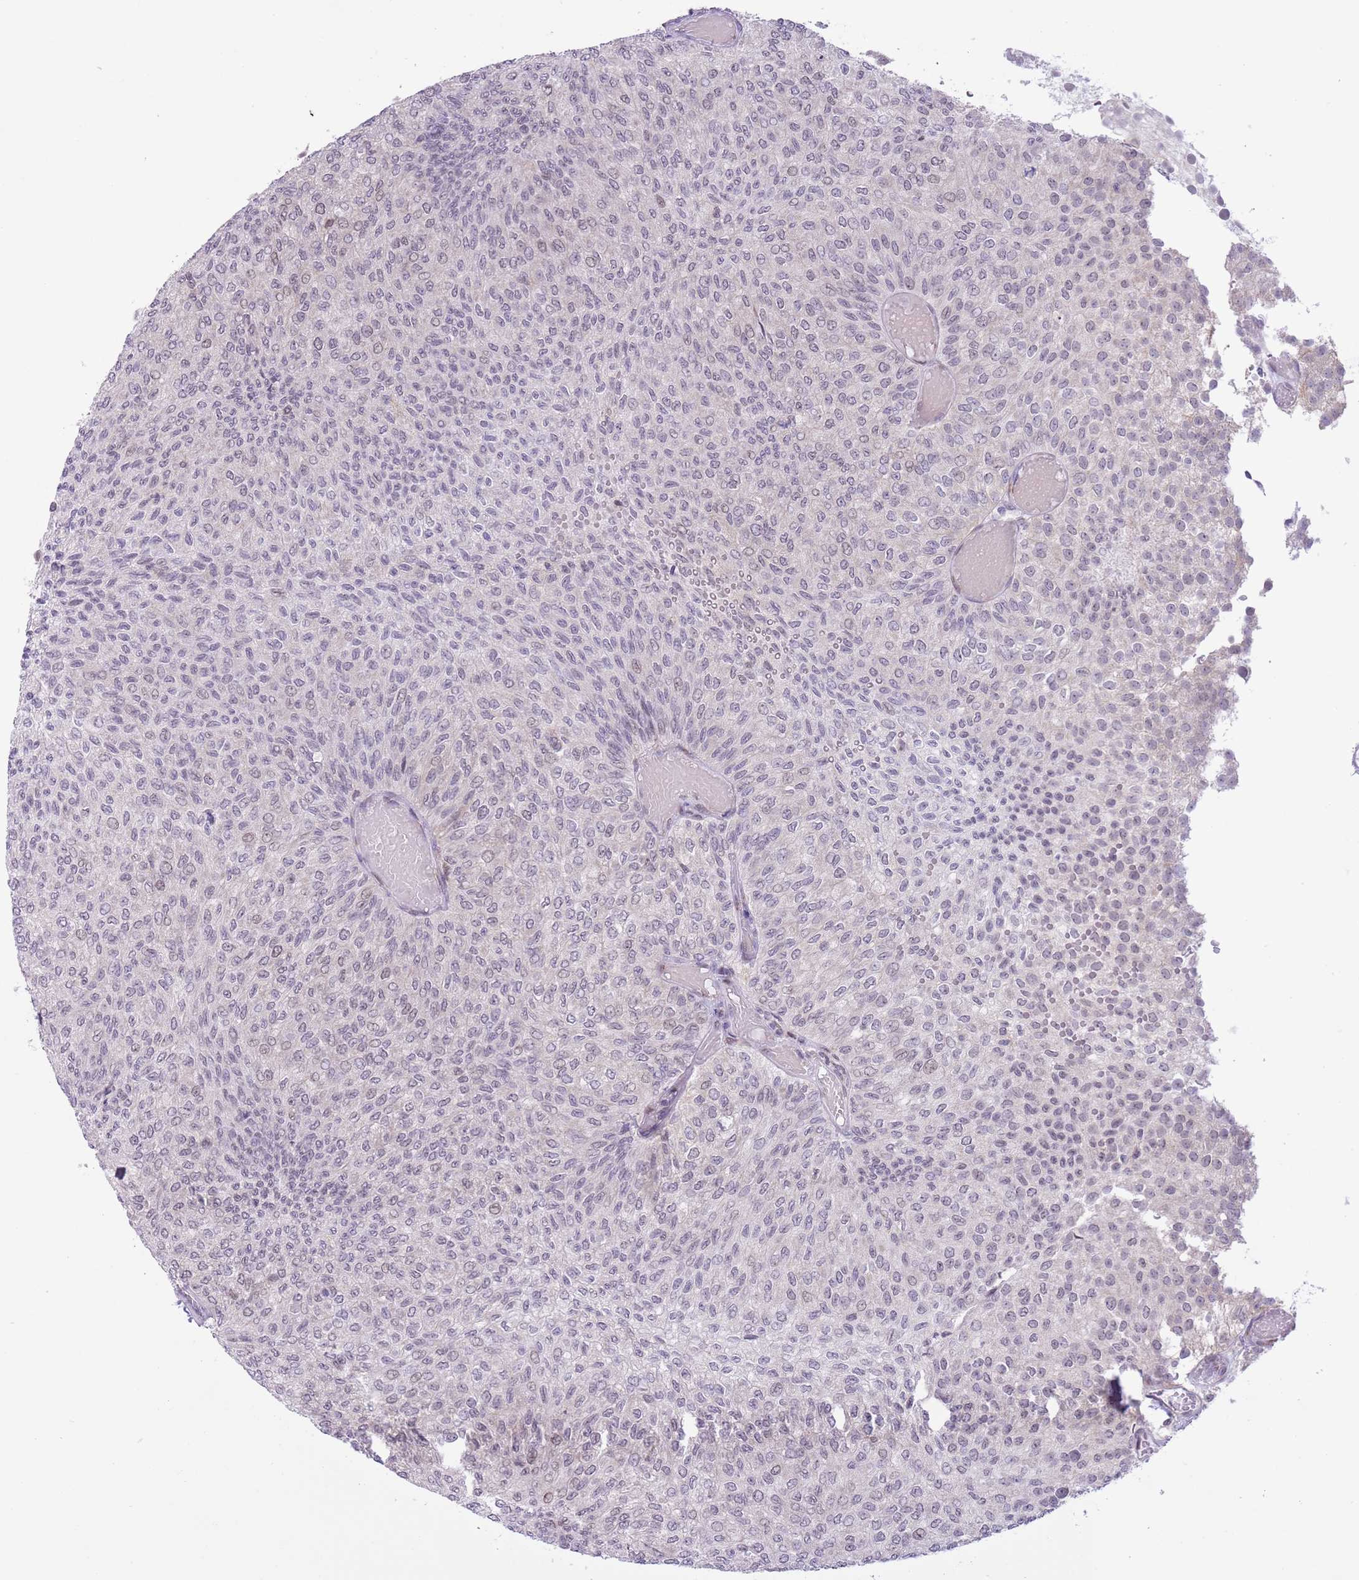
{"staining": {"intensity": "weak", "quantity": "<25%", "location": "nuclear"}, "tissue": "urothelial cancer", "cell_type": "Tumor cells", "image_type": "cancer", "snomed": [{"axis": "morphology", "description": "Urothelial carcinoma, Low grade"}, {"axis": "topography", "description": "Urinary bladder"}], "caption": "Human urothelial carcinoma (low-grade) stained for a protein using IHC reveals no expression in tumor cells.", "gene": "ZNF576", "patient": {"sex": "male", "age": 78}}